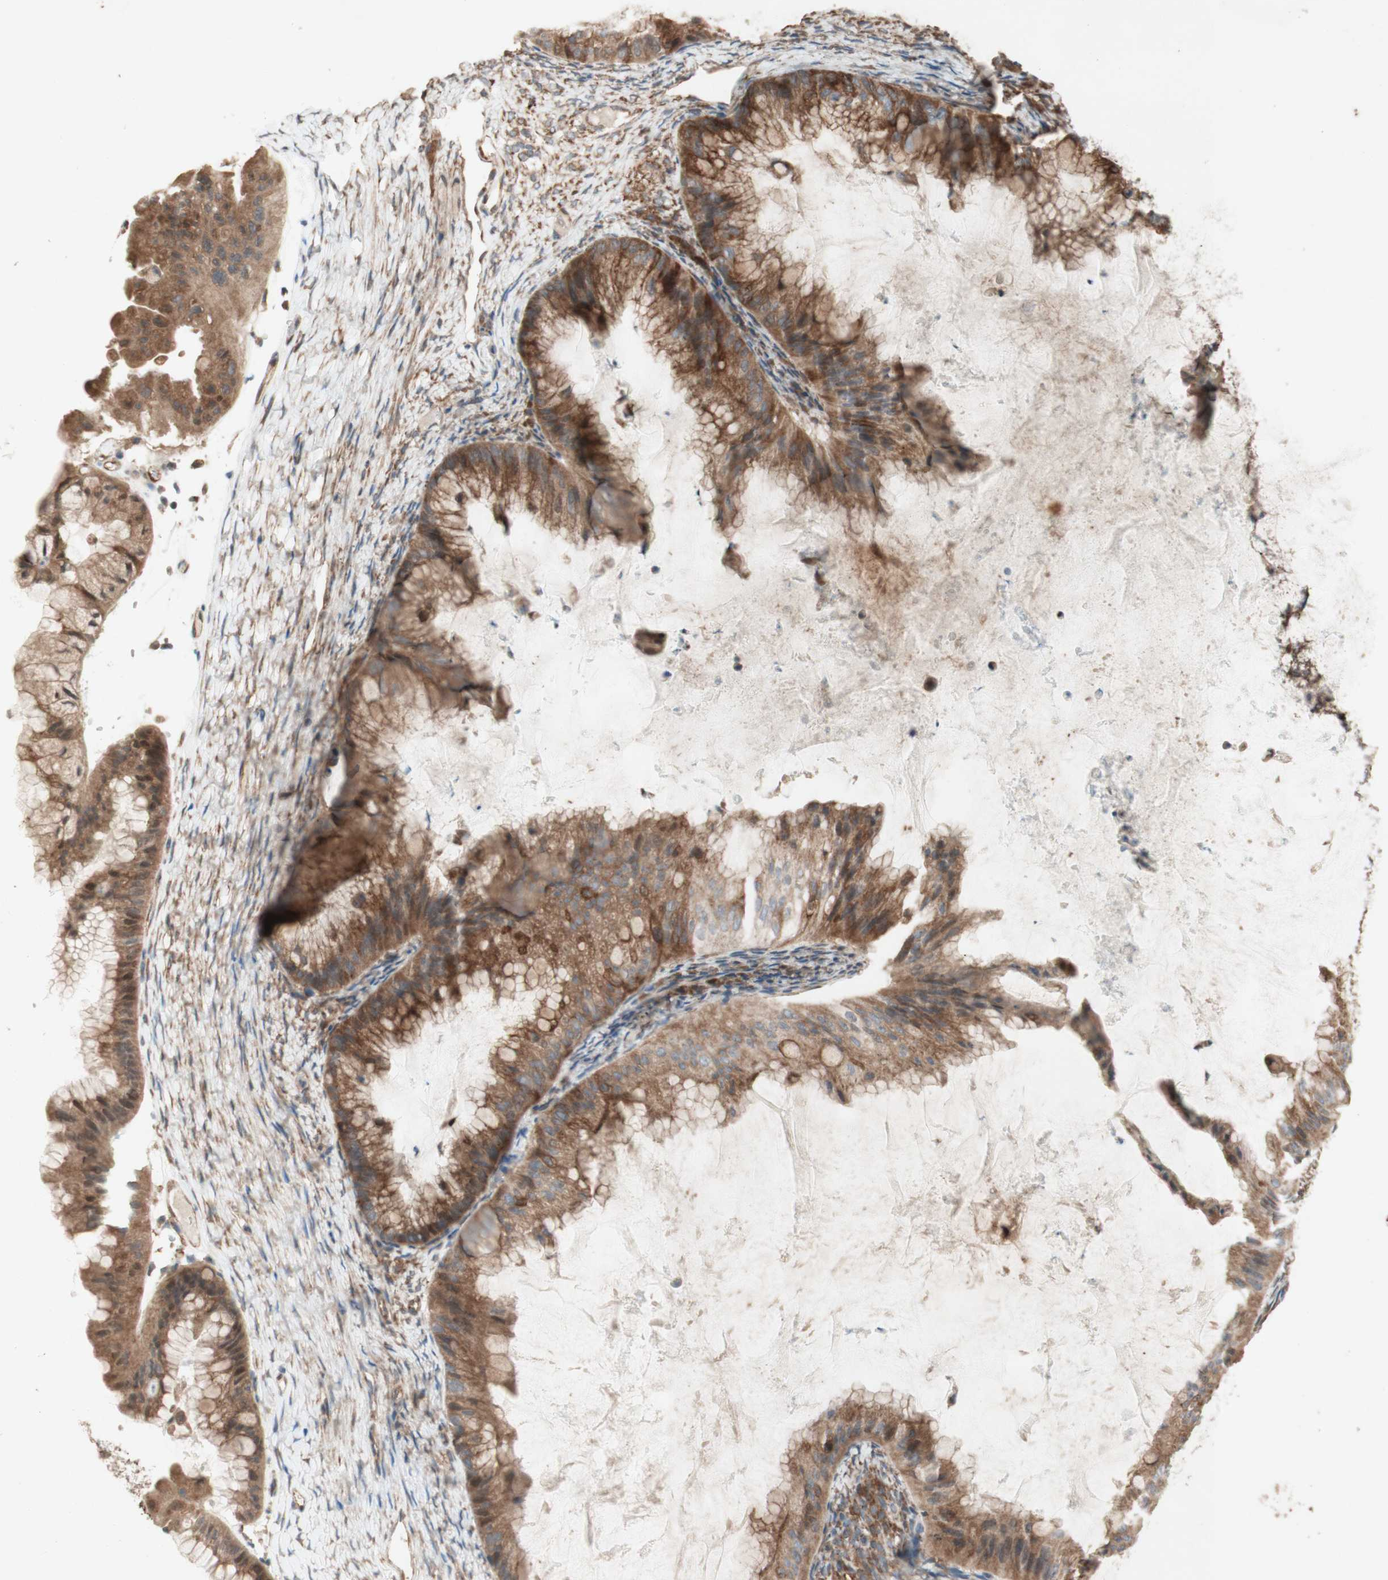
{"staining": {"intensity": "strong", "quantity": ">75%", "location": "cytoplasmic/membranous"}, "tissue": "ovarian cancer", "cell_type": "Tumor cells", "image_type": "cancer", "snomed": [{"axis": "morphology", "description": "Cystadenocarcinoma, mucinous, NOS"}, {"axis": "topography", "description": "Ovary"}], "caption": "Immunohistochemical staining of mucinous cystadenocarcinoma (ovarian) displays high levels of strong cytoplasmic/membranous protein staining in about >75% of tumor cells. (Stains: DAB in brown, nuclei in blue, Microscopy: brightfield microscopy at high magnification).", "gene": "SOCS2", "patient": {"sex": "female", "age": 61}}